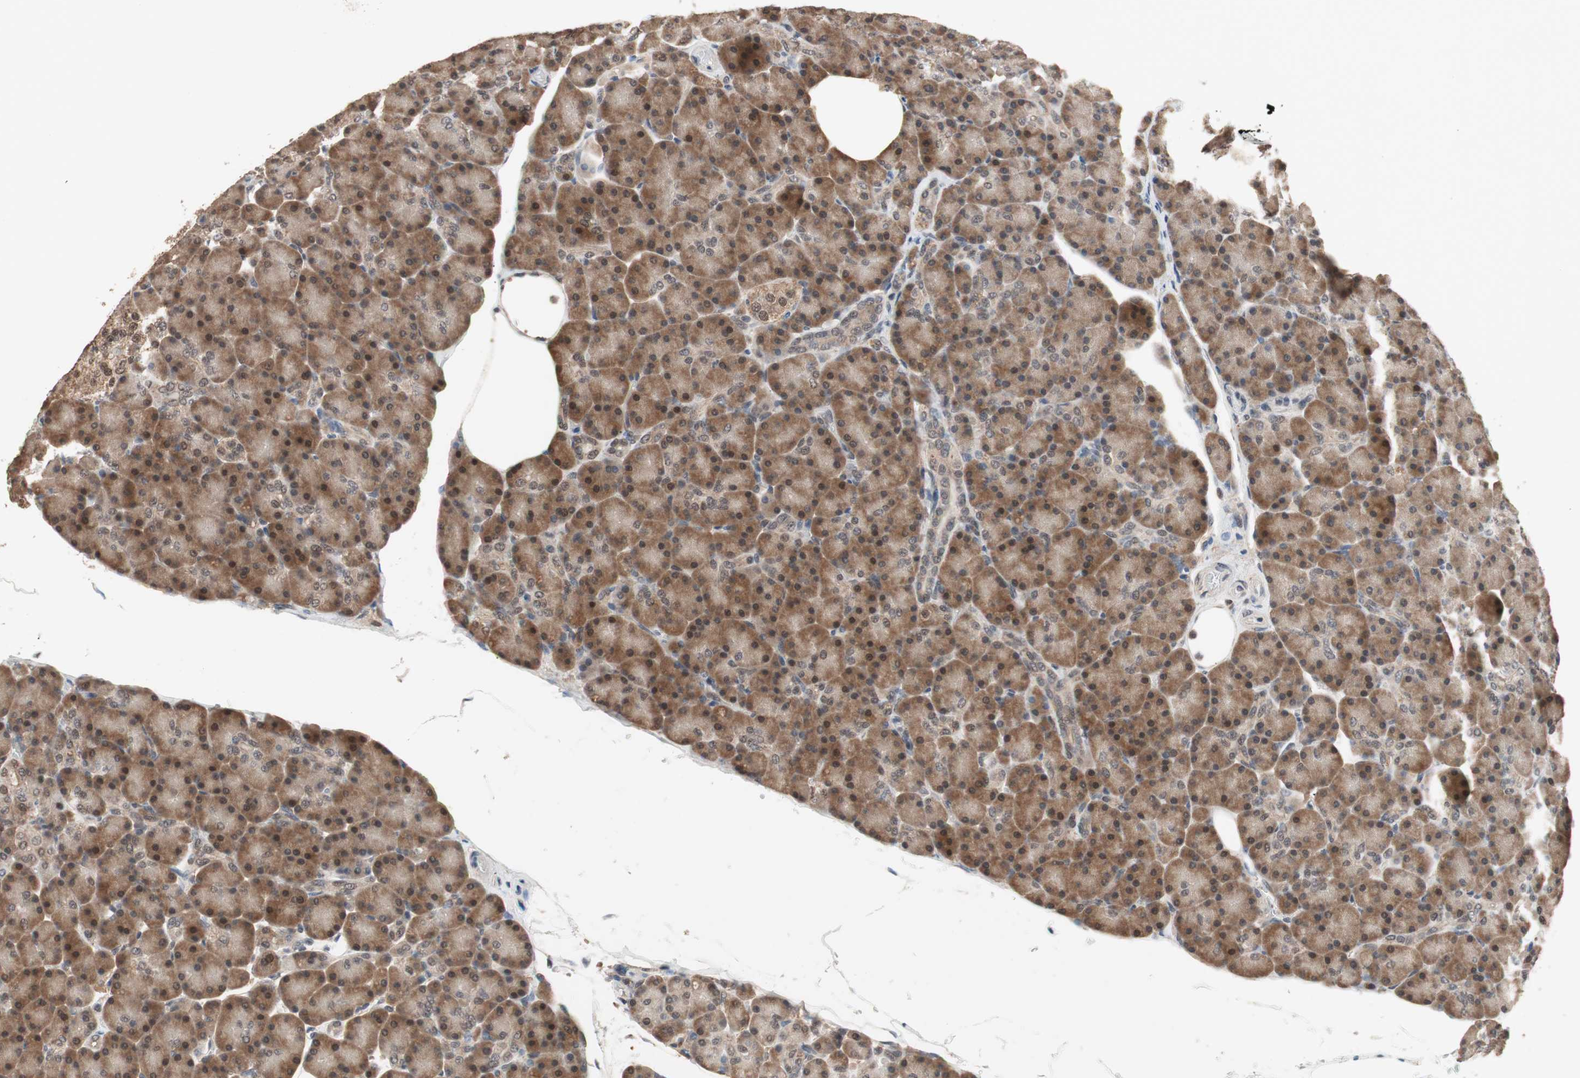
{"staining": {"intensity": "moderate", "quantity": ">75%", "location": "cytoplasmic/membranous,nuclear"}, "tissue": "pancreas", "cell_type": "Exocrine glandular cells", "image_type": "normal", "snomed": [{"axis": "morphology", "description": "Normal tissue, NOS"}, {"axis": "topography", "description": "Pancreas"}], "caption": "Benign pancreas displays moderate cytoplasmic/membranous,nuclear positivity in approximately >75% of exocrine glandular cells.", "gene": "GART", "patient": {"sex": "female", "age": 43}}